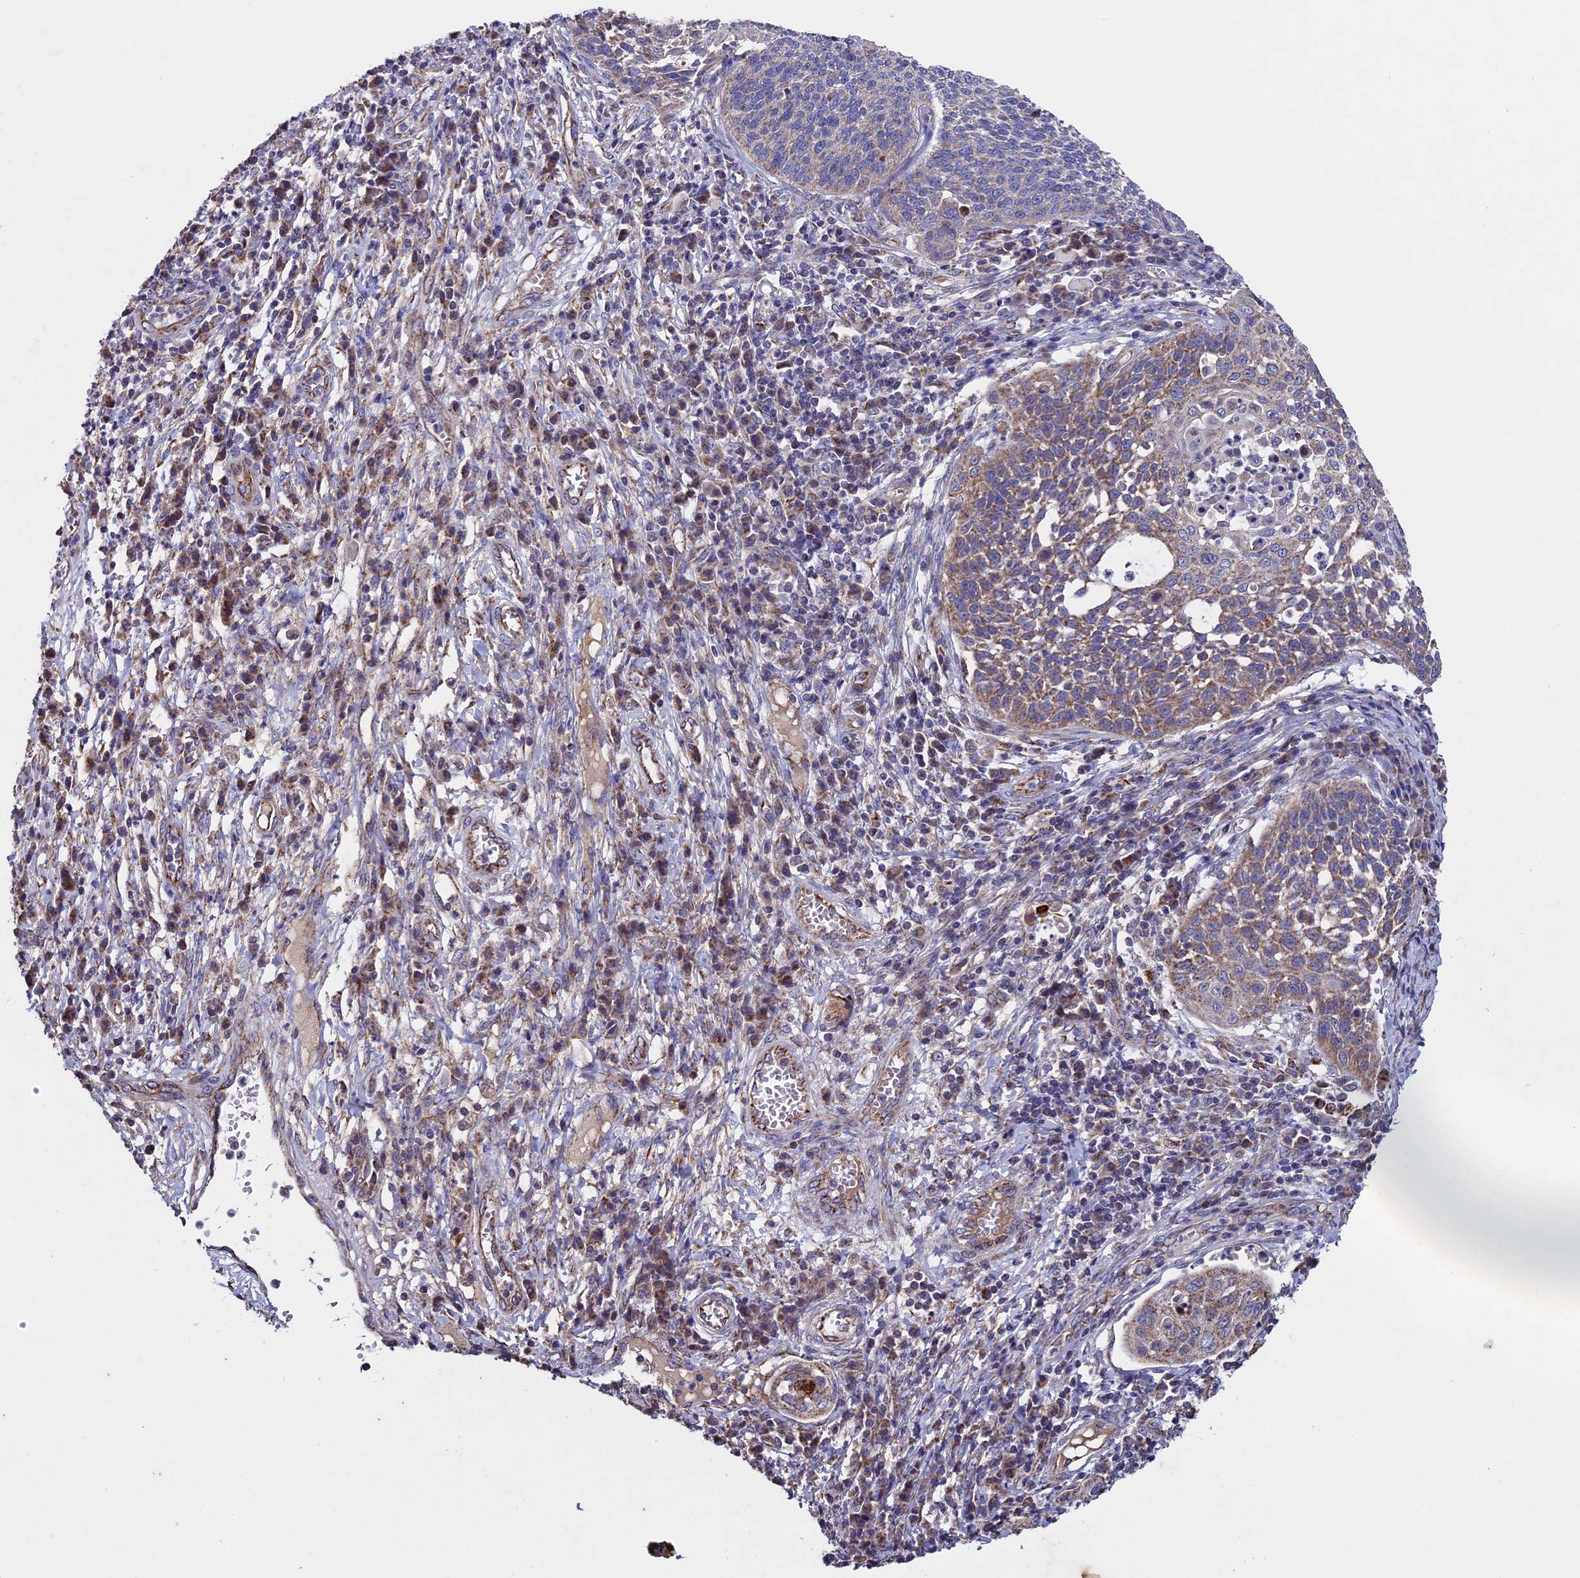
{"staining": {"intensity": "moderate", "quantity": "<25%", "location": "cytoplasmic/membranous"}, "tissue": "cervical cancer", "cell_type": "Tumor cells", "image_type": "cancer", "snomed": [{"axis": "morphology", "description": "Squamous cell carcinoma, NOS"}, {"axis": "topography", "description": "Cervix"}], "caption": "This is an image of immunohistochemistry (IHC) staining of squamous cell carcinoma (cervical), which shows moderate expression in the cytoplasmic/membranous of tumor cells.", "gene": "RNF17", "patient": {"sex": "female", "age": 34}}